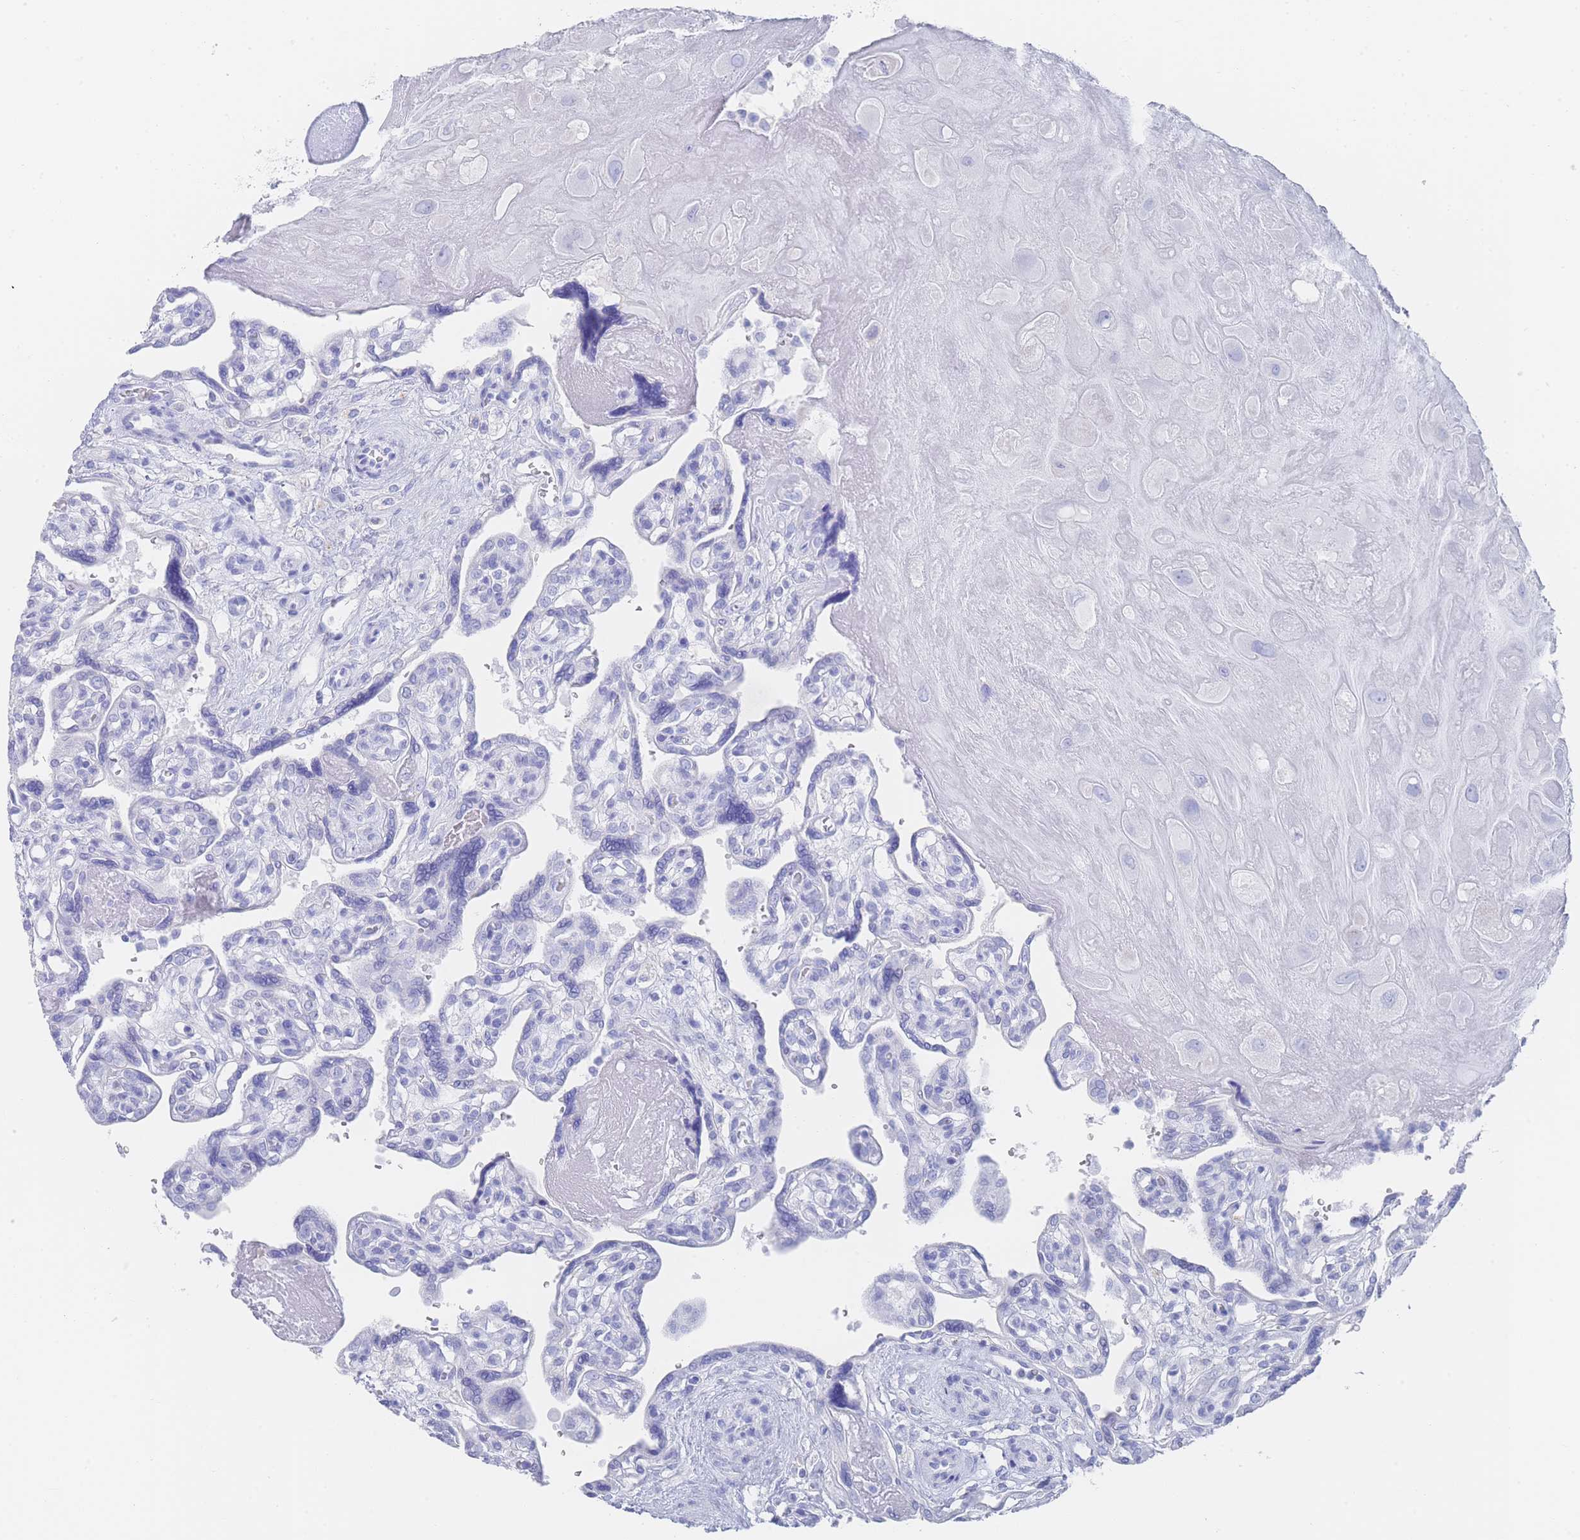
{"staining": {"intensity": "negative", "quantity": "none", "location": "none"}, "tissue": "placenta", "cell_type": "Decidual cells", "image_type": "normal", "snomed": [{"axis": "morphology", "description": "Normal tissue, NOS"}, {"axis": "topography", "description": "Placenta"}], "caption": "Immunohistochemistry of unremarkable placenta shows no positivity in decidual cells. (Immunohistochemistry (ihc), brightfield microscopy, high magnification).", "gene": "LRRC37A2", "patient": {"sex": "female", "age": 39}}